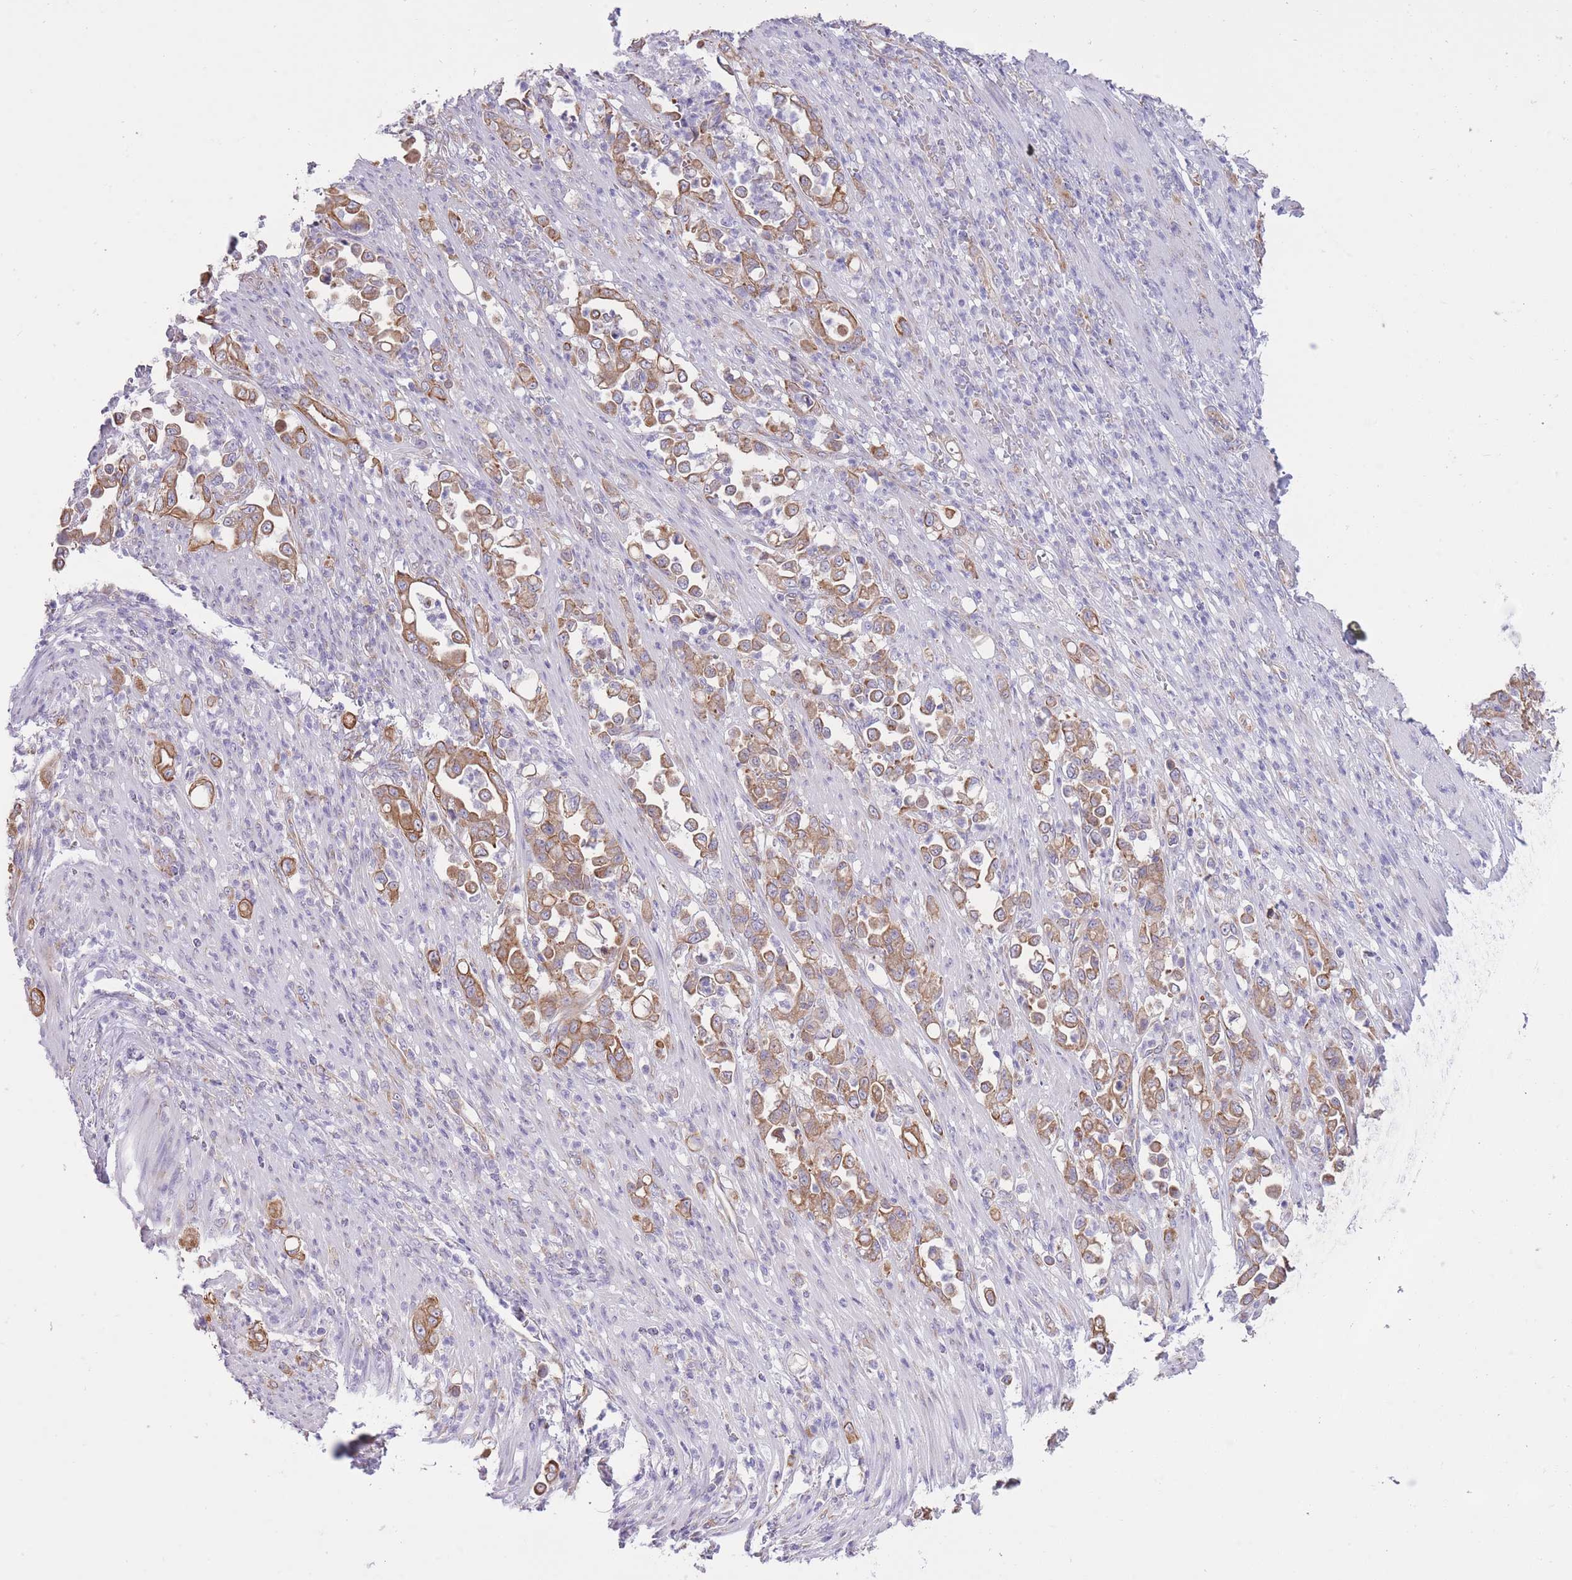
{"staining": {"intensity": "moderate", "quantity": ">75%", "location": "cytoplasmic/membranous"}, "tissue": "stomach cancer", "cell_type": "Tumor cells", "image_type": "cancer", "snomed": [{"axis": "morphology", "description": "Normal tissue, NOS"}, {"axis": "morphology", "description": "Adenocarcinoma, NOS"}, {"axis": "topography", "description": "Stomach"}], "caption": "A high-resolution histopathology image shows IHC staining of stomach cancer (adenocarcinoma), which demonstrates moderate cytoplasmic/membranous expression in approximately >75% of tumor cells.", "gene": "ZNF501", "patient": {"sex": "female", "age": 79}}